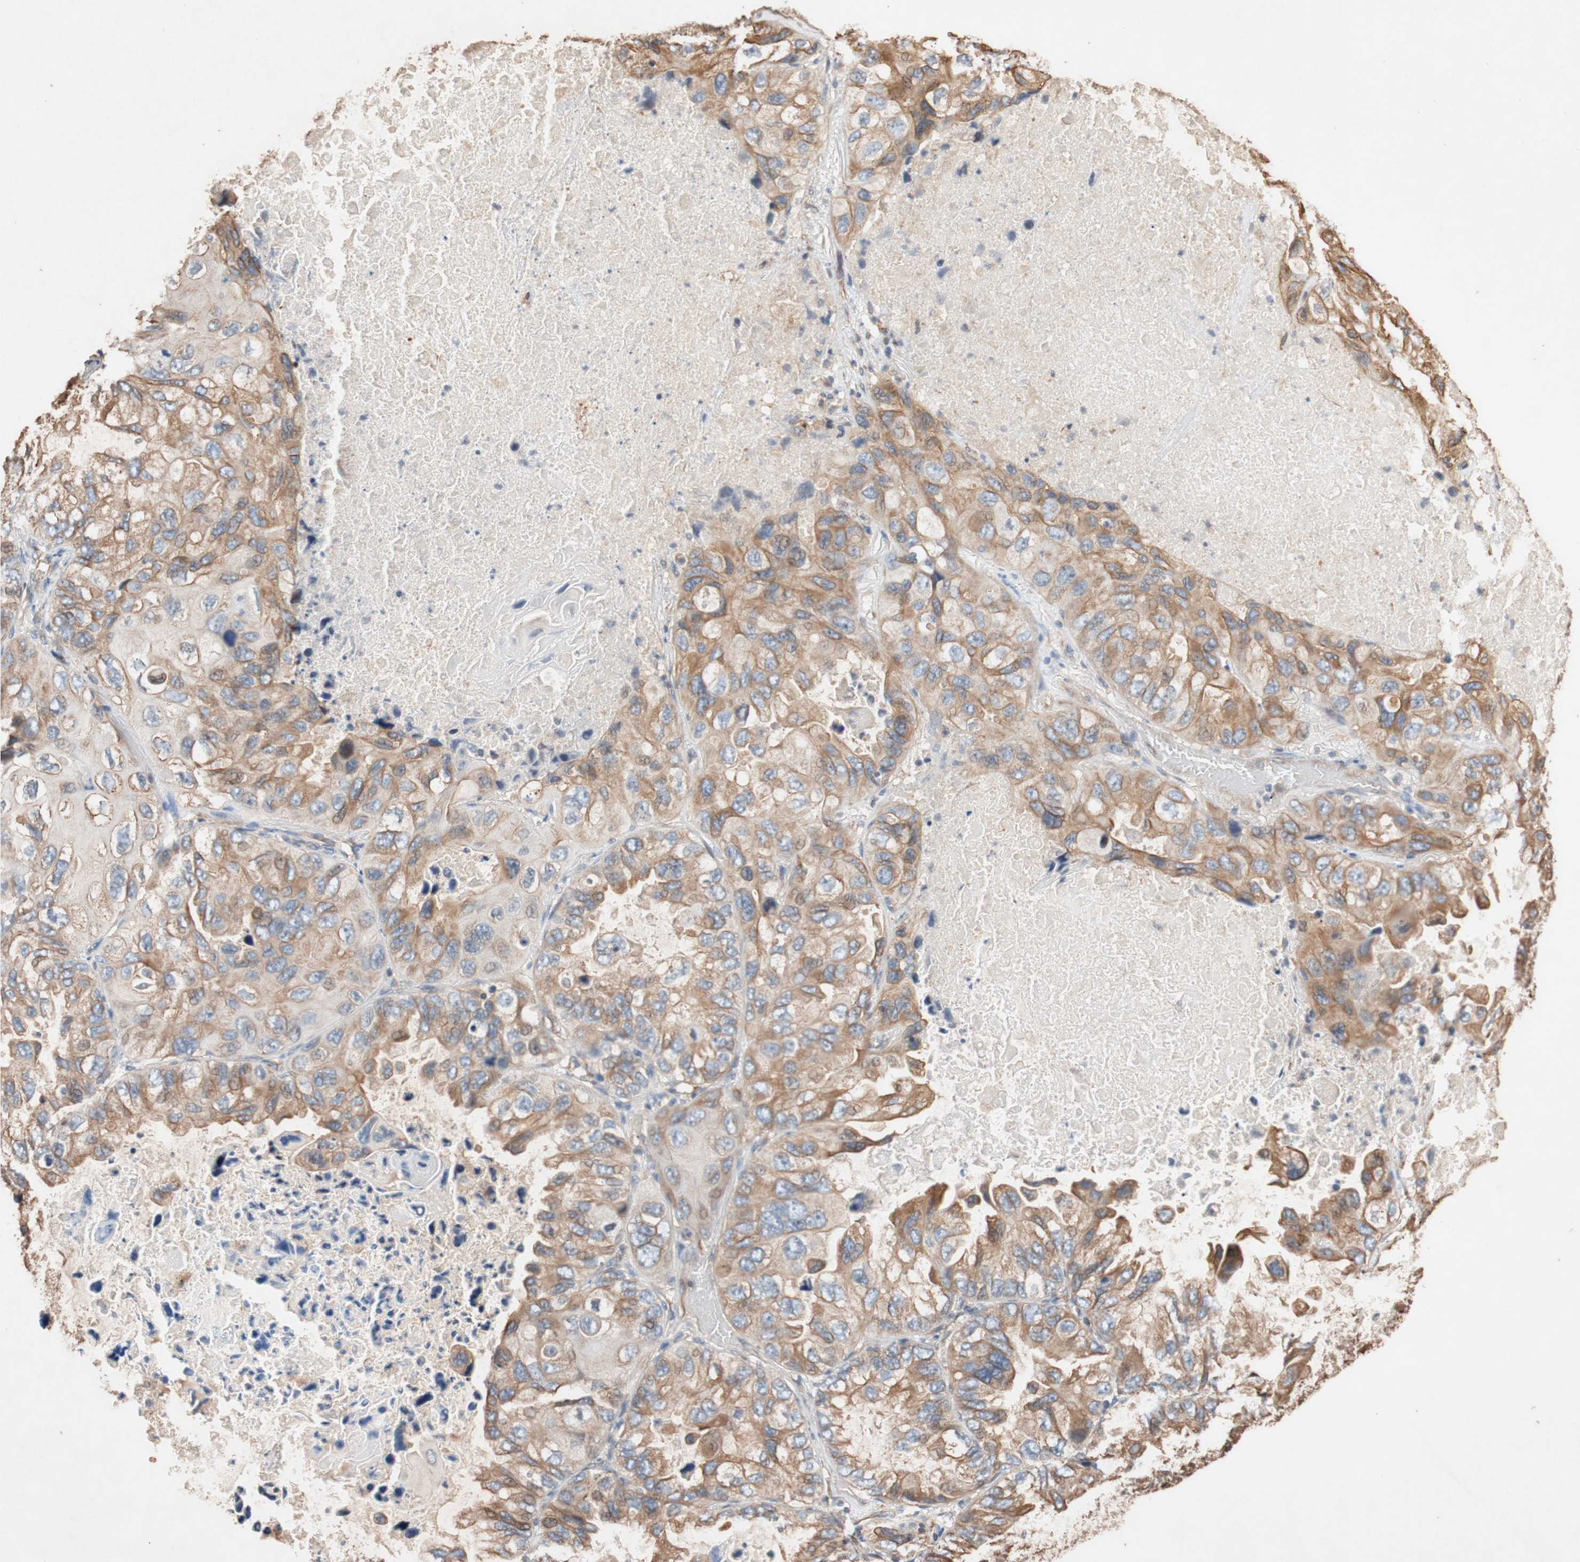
{"staining": {"intensity": "weak", "quantity": ">75%", "location": "cytoplasmic/membranous"}, "tissue": "lung cancer", "cell_type": "Tumor cells", "image_type": "cancer", "snomed": [{"axis": "morphology", "description": "Squamous cell carcinoma, NOS"}, {"axis": "topography", "description": "Lung"}], "caption": "Approximately >75% of tumor cells in human lung cancer (squamous cell carcinoma) reveal weak cytoplasmic/membranous protein staining as visualized by brown immunohistochemical staining.", "gene": "TUBB", "patient": {"sex": "female", "age": 73}}